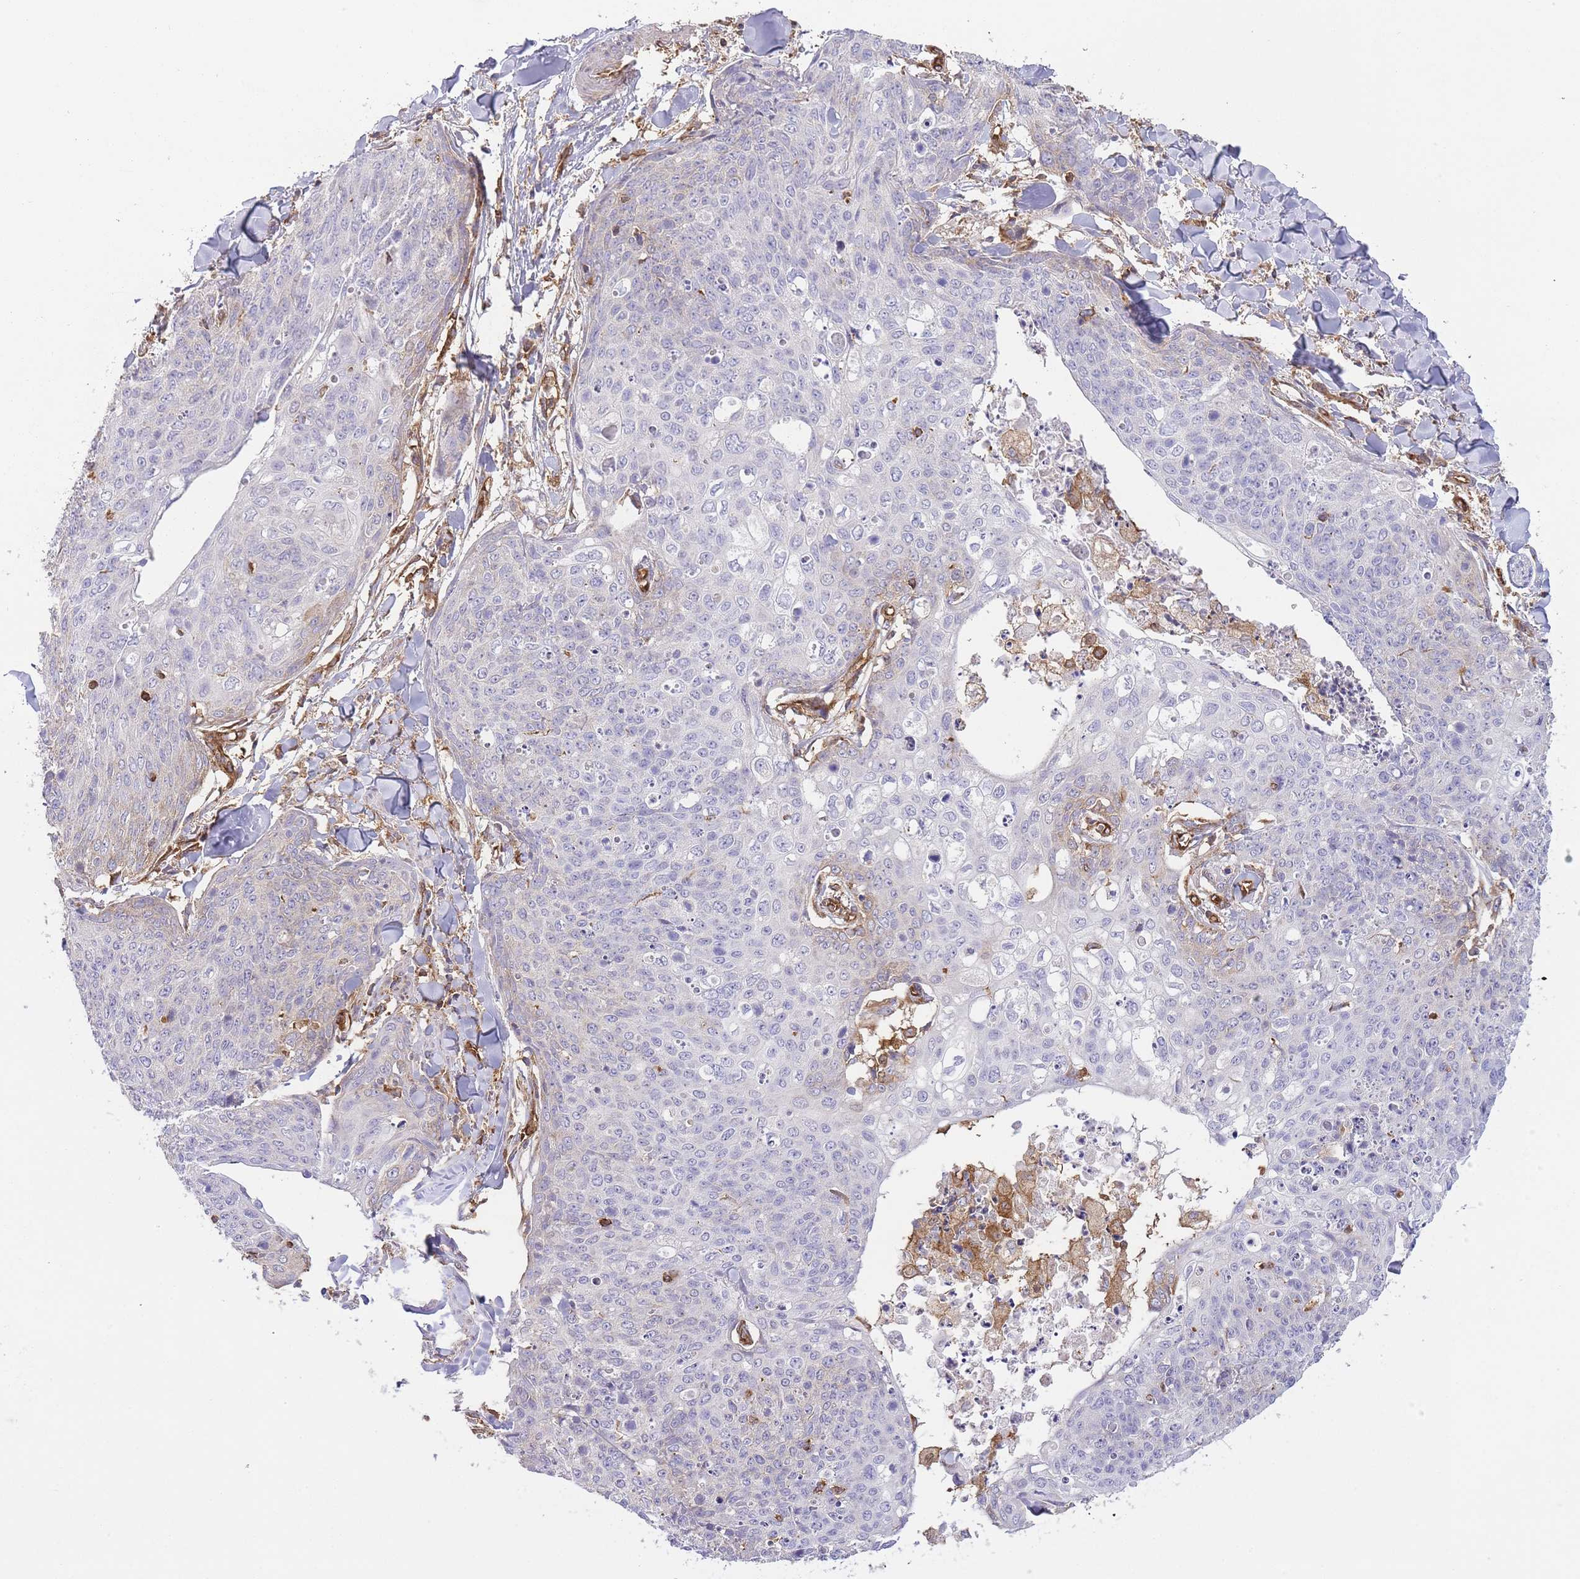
{"staining": {"intensity": "negative", "quantity": "none", "location": "none"}, "tissue": "skin cancer", "cell_type": "Tumor cells", "image_type": "cancer", "snomed": [{"axis": "morphology", "description": "Squamous cell carcinoma, NOS"}, {"axis": "topography", "description": "Skin"}, {"axis": "topography", "description": "Vulva"}], "caption": "Tumor cells show no significant staining in skin cancer.", "gene": "MSN", "patient": {"sex": "female", "age": 85}}